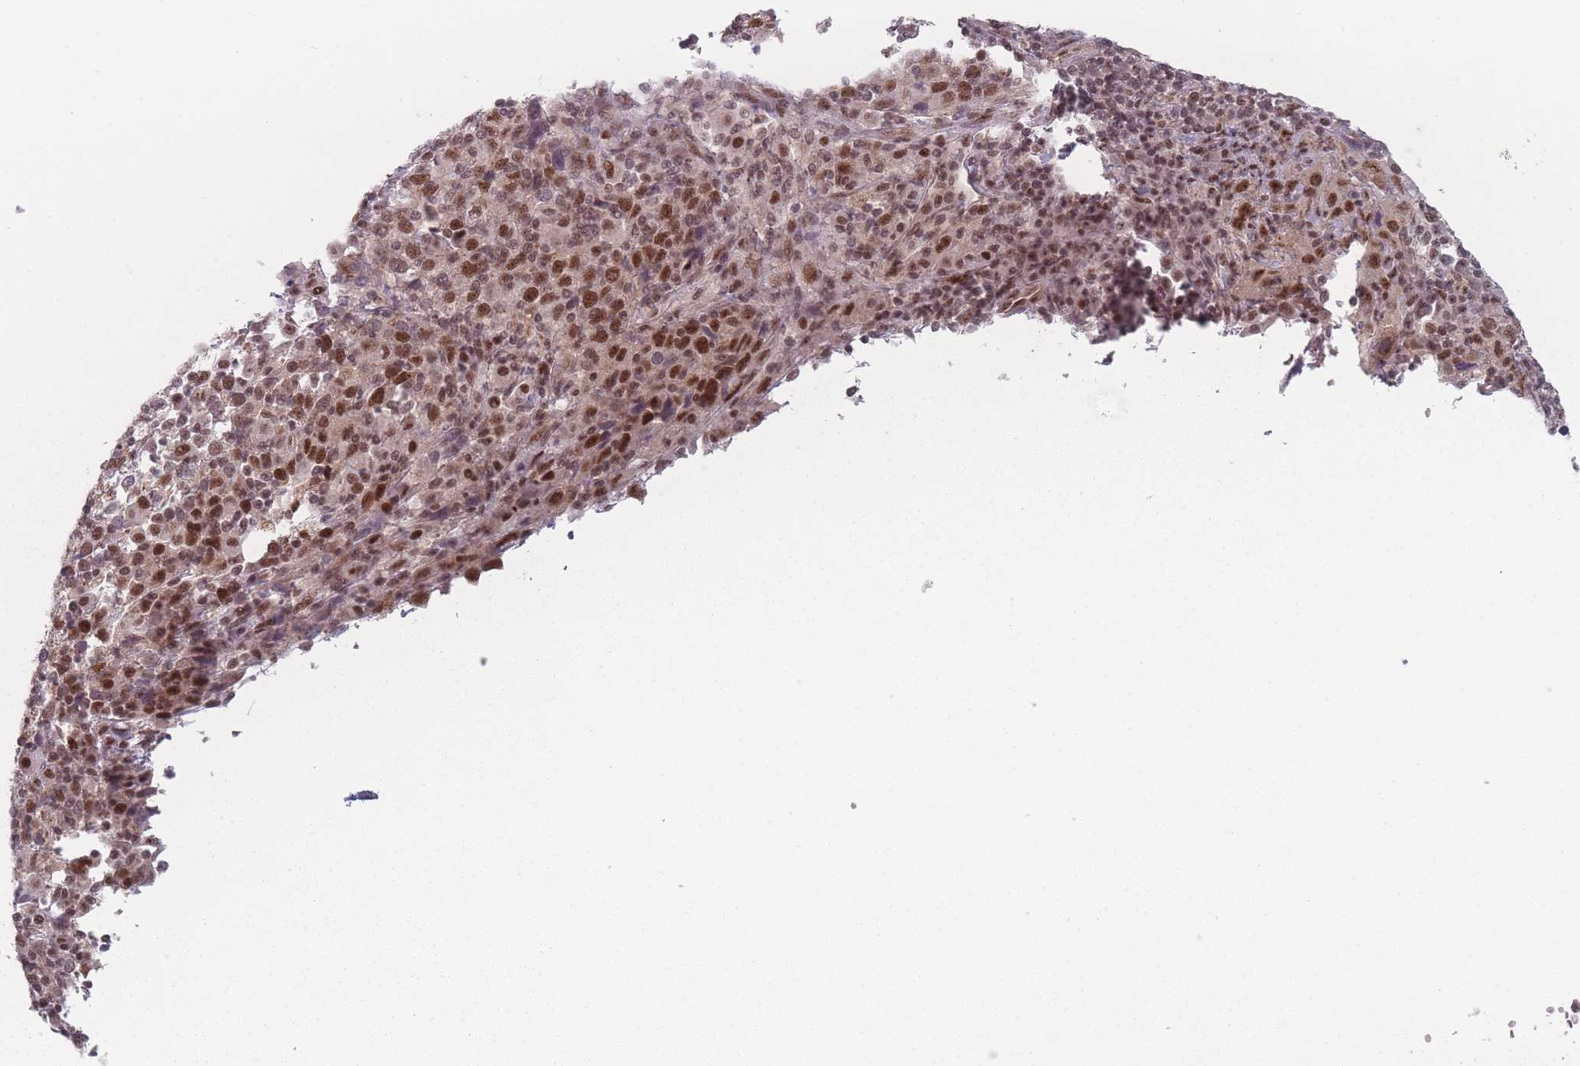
{"staining": {"intensity": "moderate", "quantity": ">75%", "location": "nuclear"}, "tissue": "cervical cancer", "cell_type": "Tumor cells", "image_type": "cancer", "snomed": [{"axis": "morphology", "description": "Squamous cell carcinoma, NOS"}, {"axis": "topography", "description": "Cervix"}], "caption": "Immunohistochemistry (DAB (3,3'-diaminobenzidine)) staining of human squamous cell carcinoma (cervical) exhibits moderate nuclear protein staining in about >75% of tumor cells. The staining is performed using DAB (3,3'-diaminobenzidine) brown chromogen to label protein expression. The nuclei are counter-stained blue using hematoxylin.", "gene": "ZC3H14", "patient": {"sex": "female", "age": 46}}